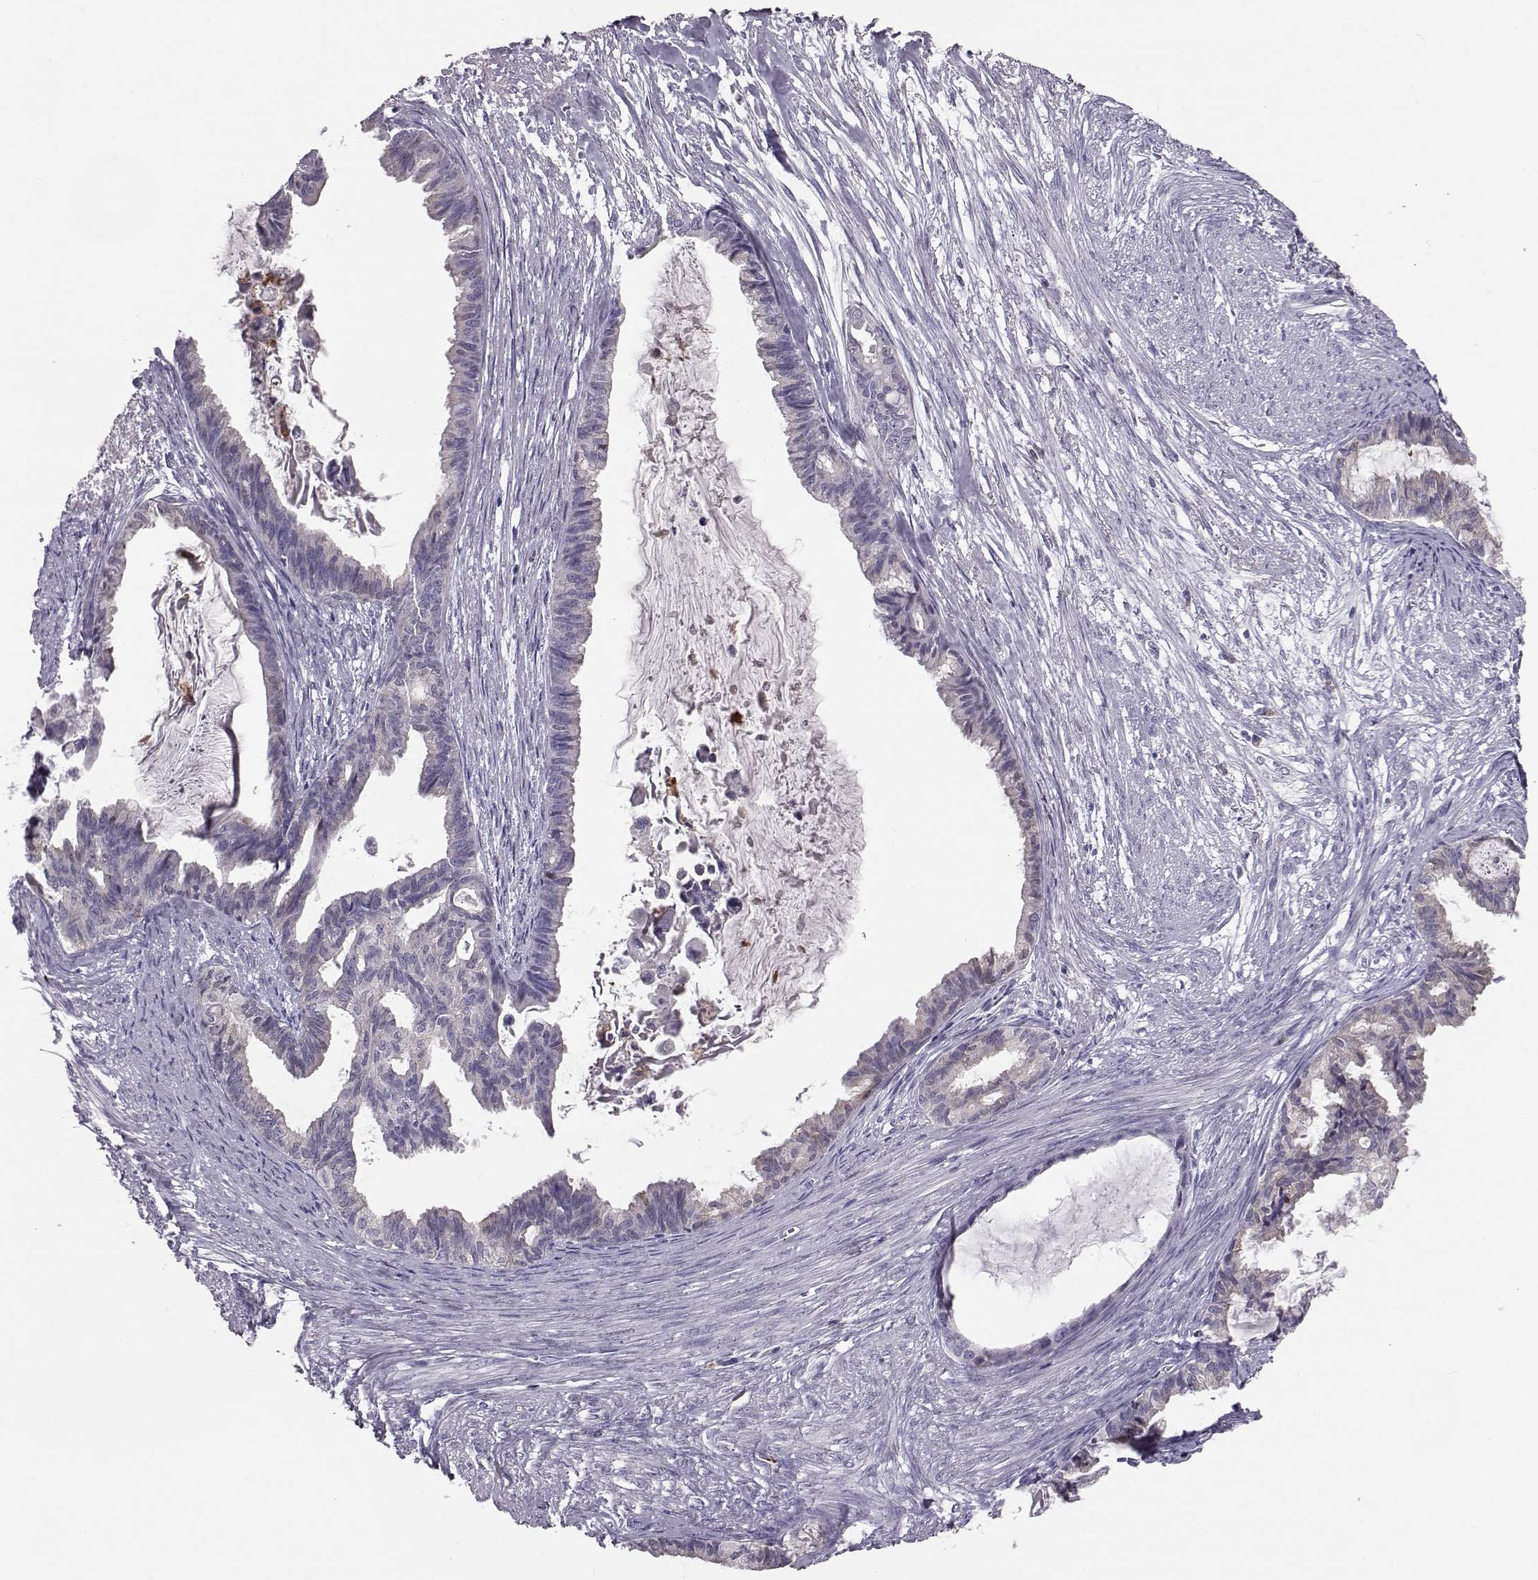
{"staining": {"intensity": "negative", "quantity": "none", "location": "none"}, "tissue": "endometrial cancer", "cell_type": "Tumor cells", "image_type": "cancer", "snomed": [{"axis": "morphology", "description": "Adenocarcinoma, NOS"}, {"axis": "topography", "description": "Endometrium"}], "caption": "An immunohistochemistry (IHC) micrograph of endometrial cancer (adenocarcinoma) is shown. There is no staining in tumor cells of endometrial cancer (adenocarcinoma). Nuclei are stained in blue.", "gene": "ADGRG5", "patient": {"sex": "female", "age": 86}}